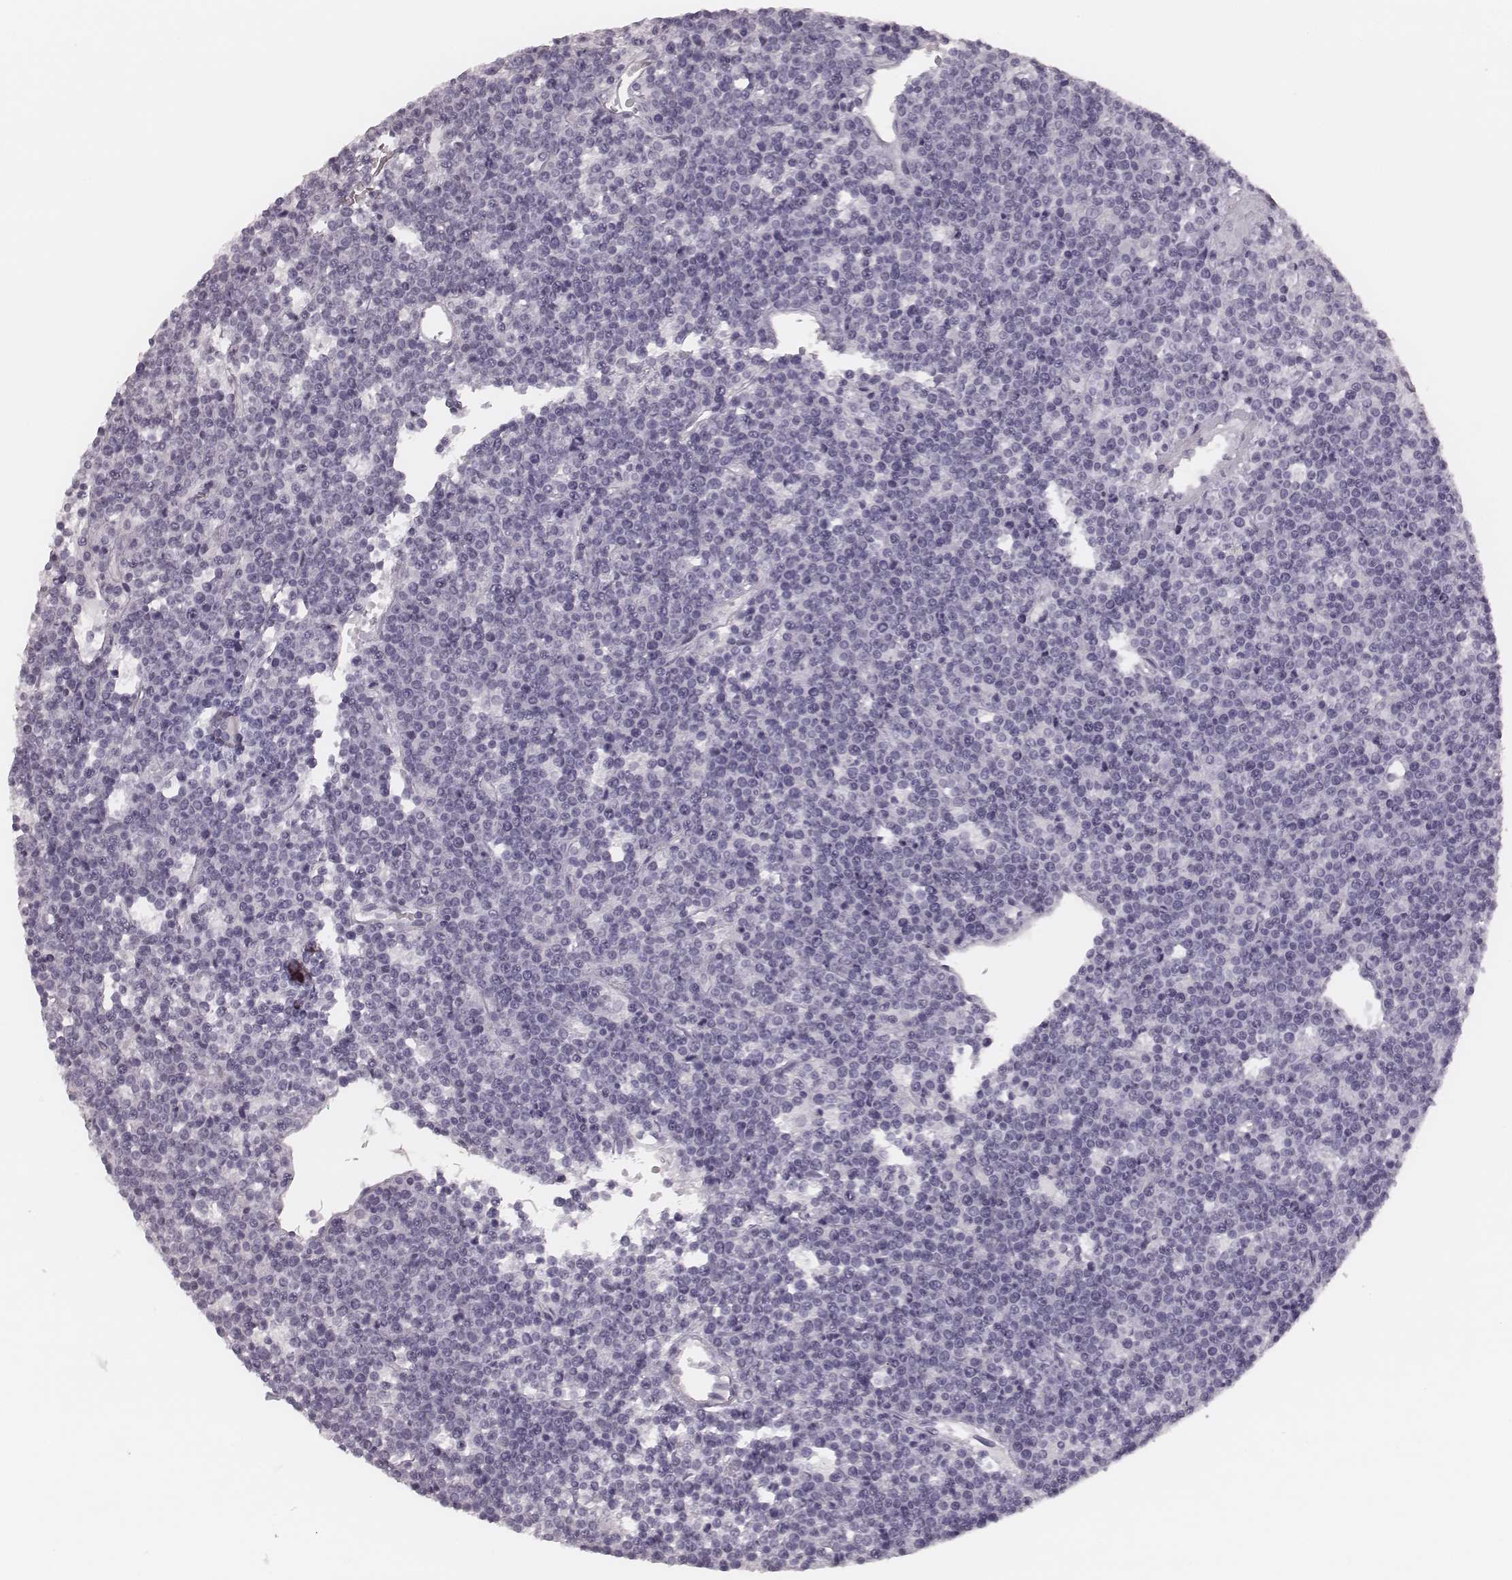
{"staining": {"intensity": "negative", "quantity": "none", "location": "none"}, "tissue": "lymphoma", "cell_type": "Tumor cells", "image_type": "cancer", "snomed": [{"axis": "morphology", "description": "Malignant lymphoma, non-Hodgkin's type, High grade"}, {"axis": "topography", "description": "Ovary"}], "caption": "Image shows no significant protein staining in tumor cells of high-grade malignant lymphoma, non-Hodgkin's type.", "gene": "MSX1", "patient": {"sex": "female", "age": 56}}